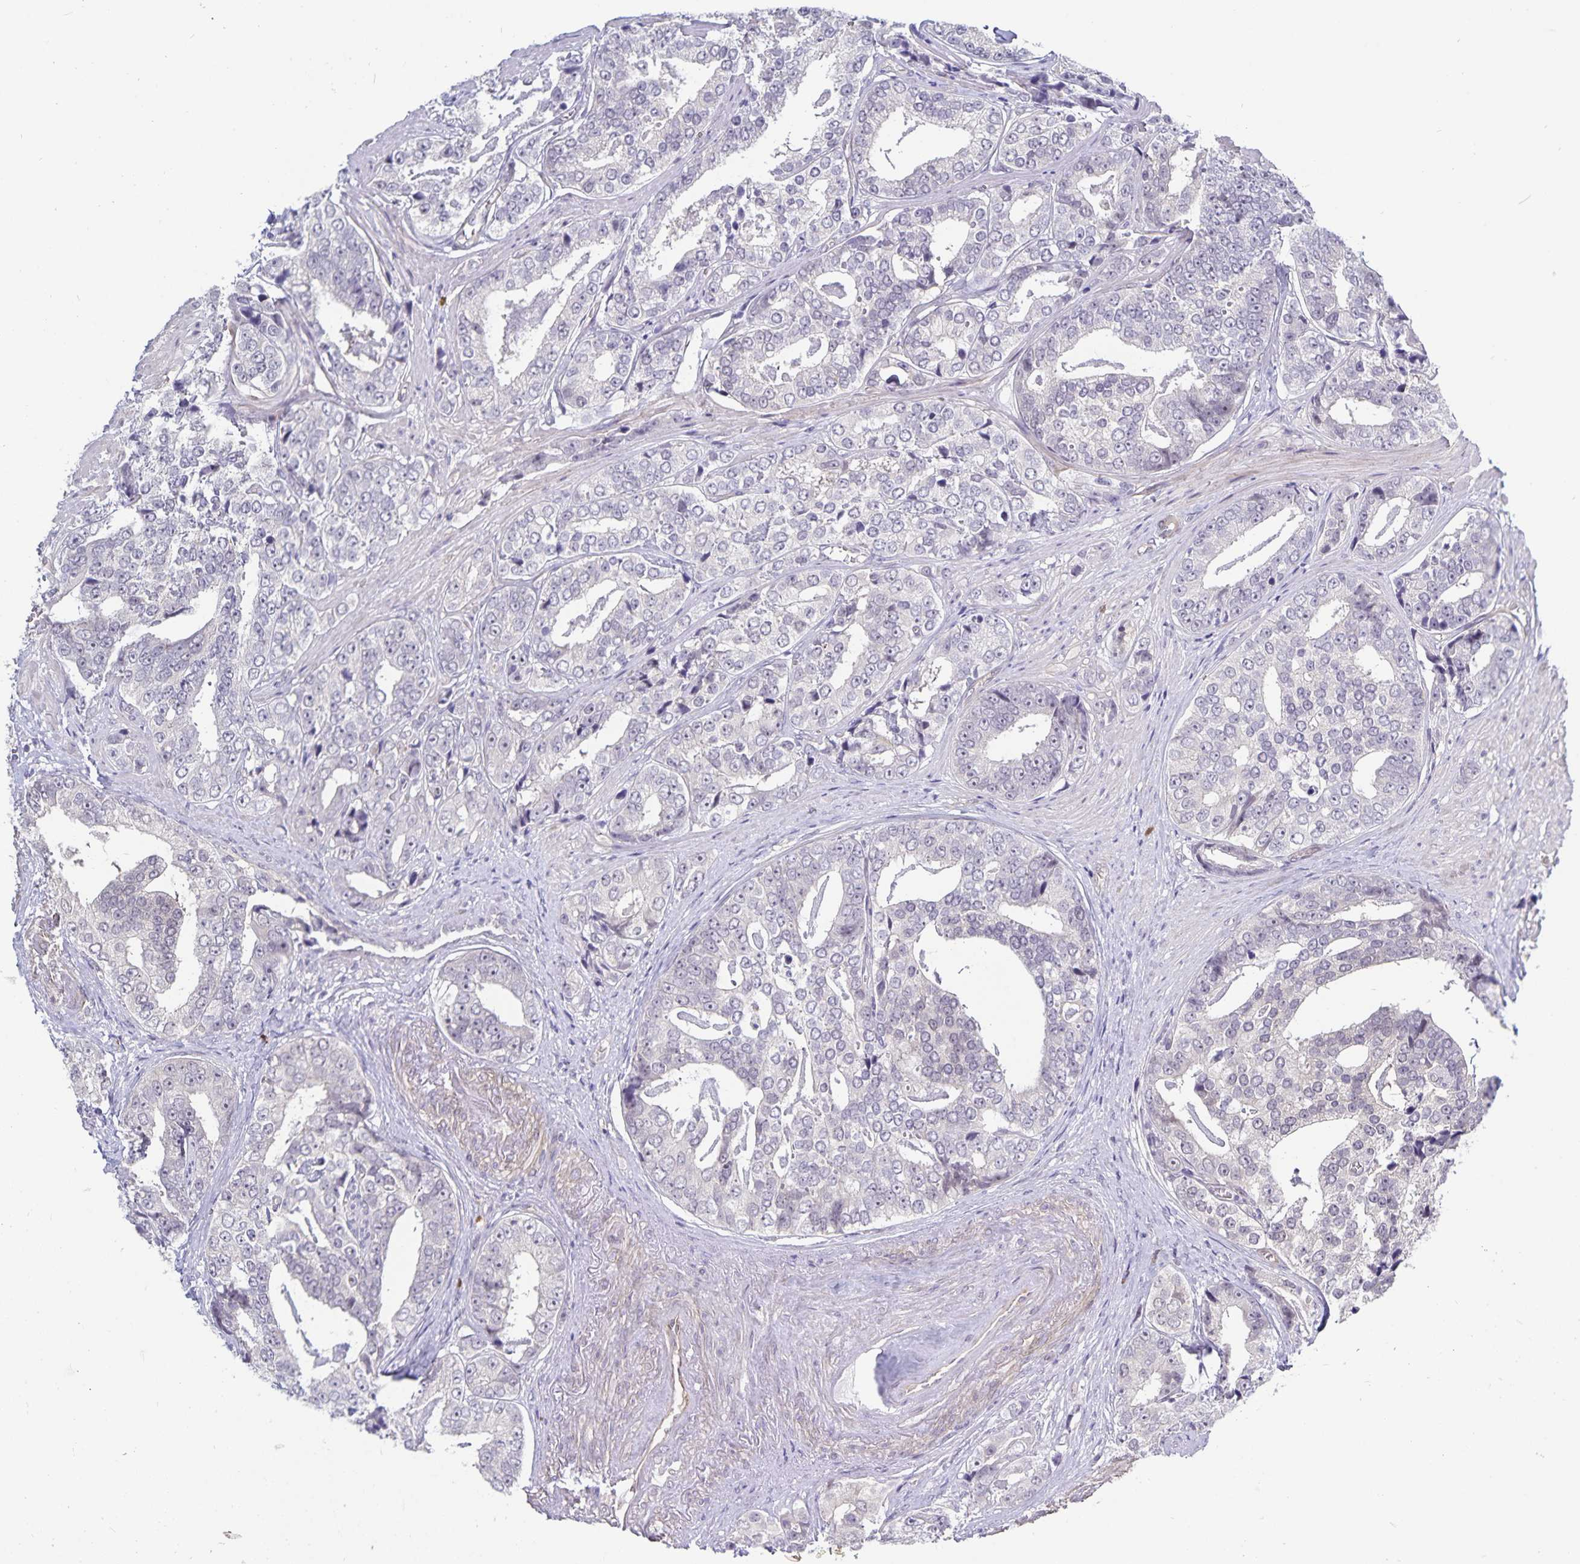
{"staining": {"intensity": "negative", "quantity": "none", "location": "none"}, "tissue": "prostate cancer", "cell_type": "Tumor cells", "image_type": "cancer", "snomed": [{"axis": "morphology", "description": "Adenocarcinoma, High grade"}, {"axis": "topography", "description": "Prostate"}], "caption": "Adenocarcinoma (high-grade) (prostate) stained for a protein using IHC exhibits no positivity tumor cells.", "gene": "CDKN2B", "patient": {"sex": "male", "age": 71}}